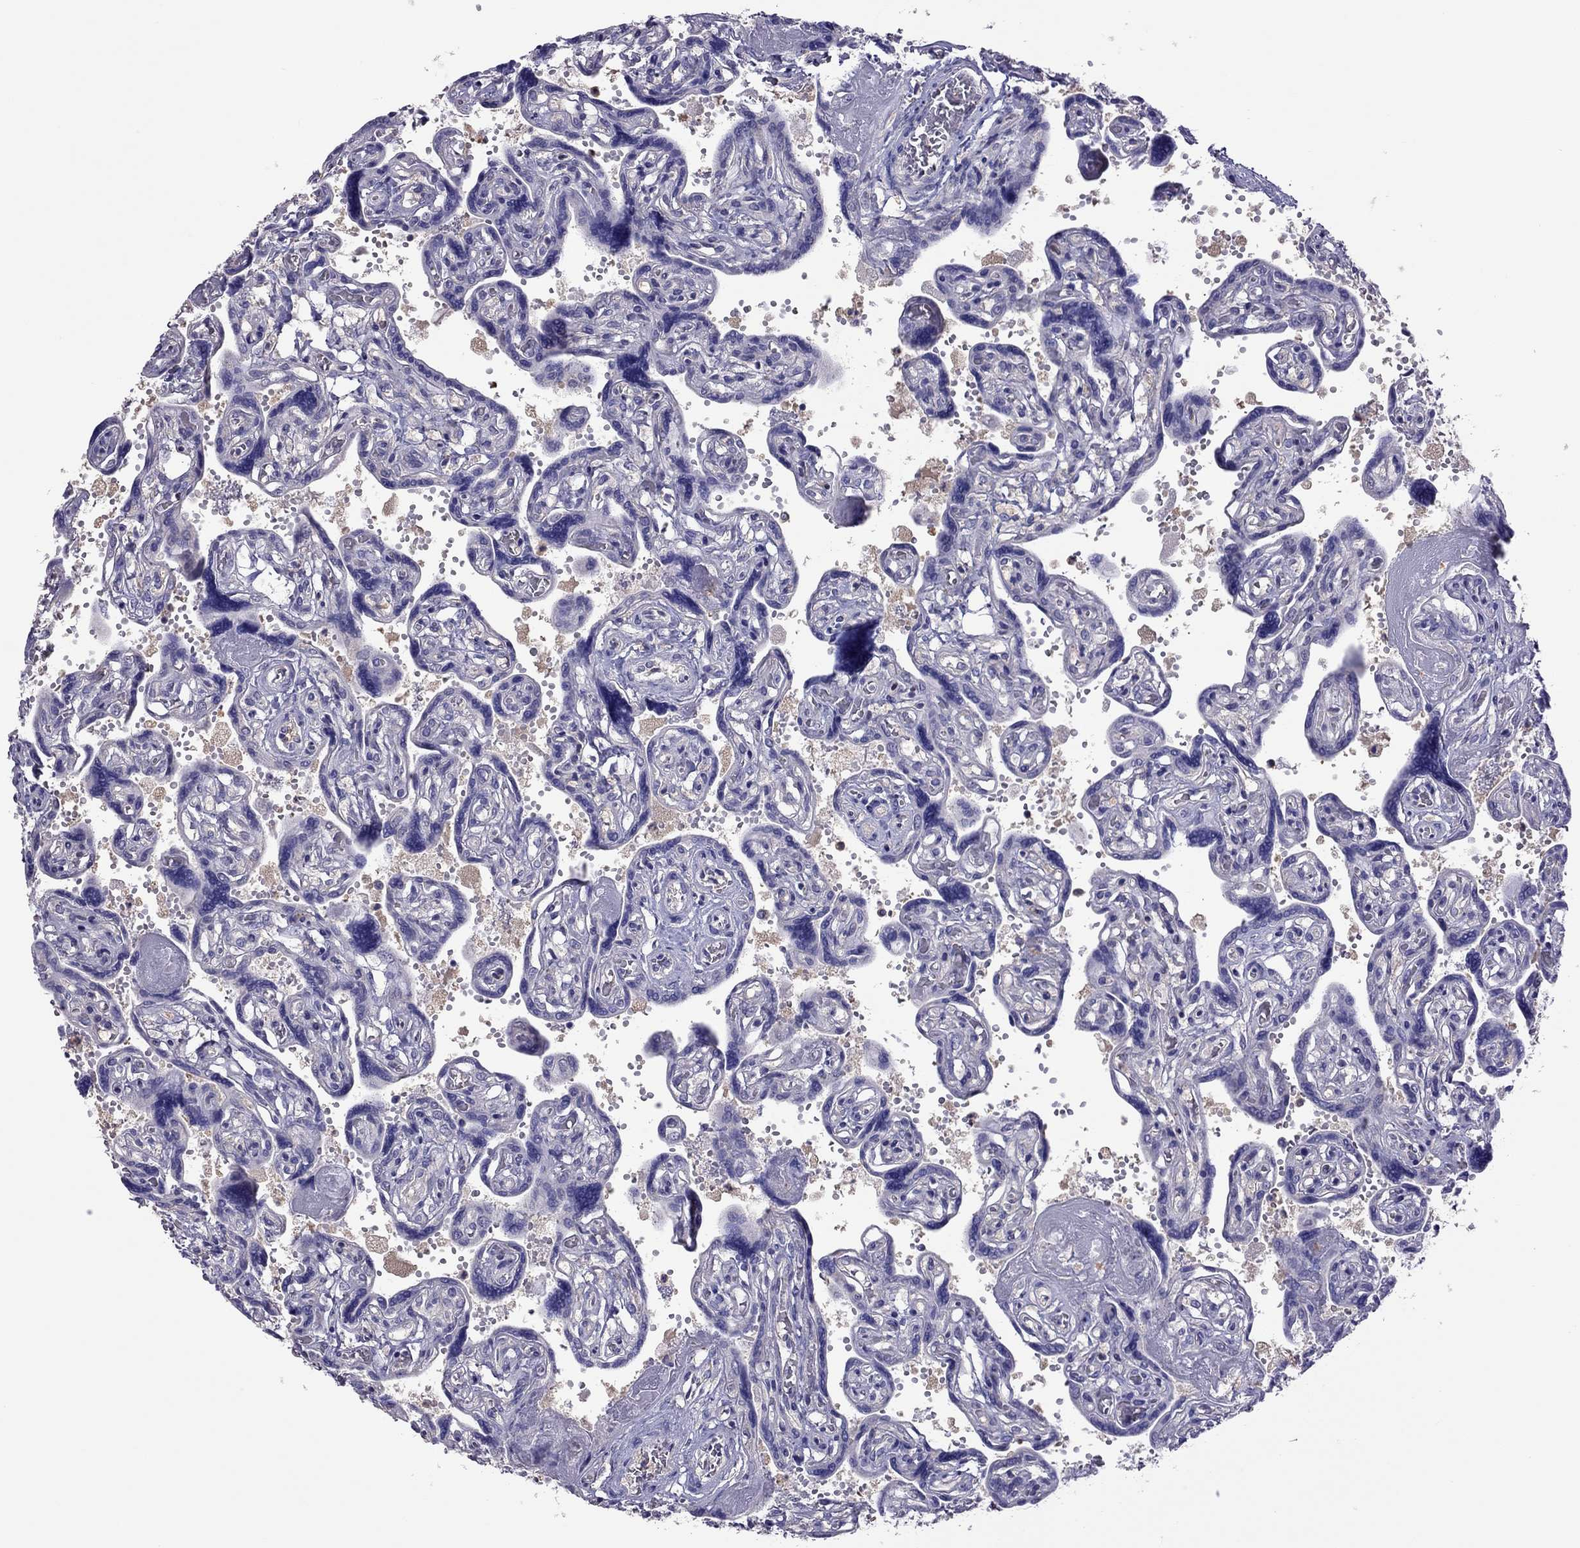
{"staining": {"intensity": "negative", "quantity": "none", "location": "none"}, "tissue": "placenta", "cell_type": "Decidual cells", "image_type": "normal", "snomed": [{"axis": "morphology", "description": "Normal tissue, NOS"}, {"axis": "topography", "description": "Placenta"}], "caption": "DAB immunohistochemical staining of normal human placenta displays no significant staining in decidual cells.", "gene": "TEX22", "patient": {"sex": "female", "age": 32}}